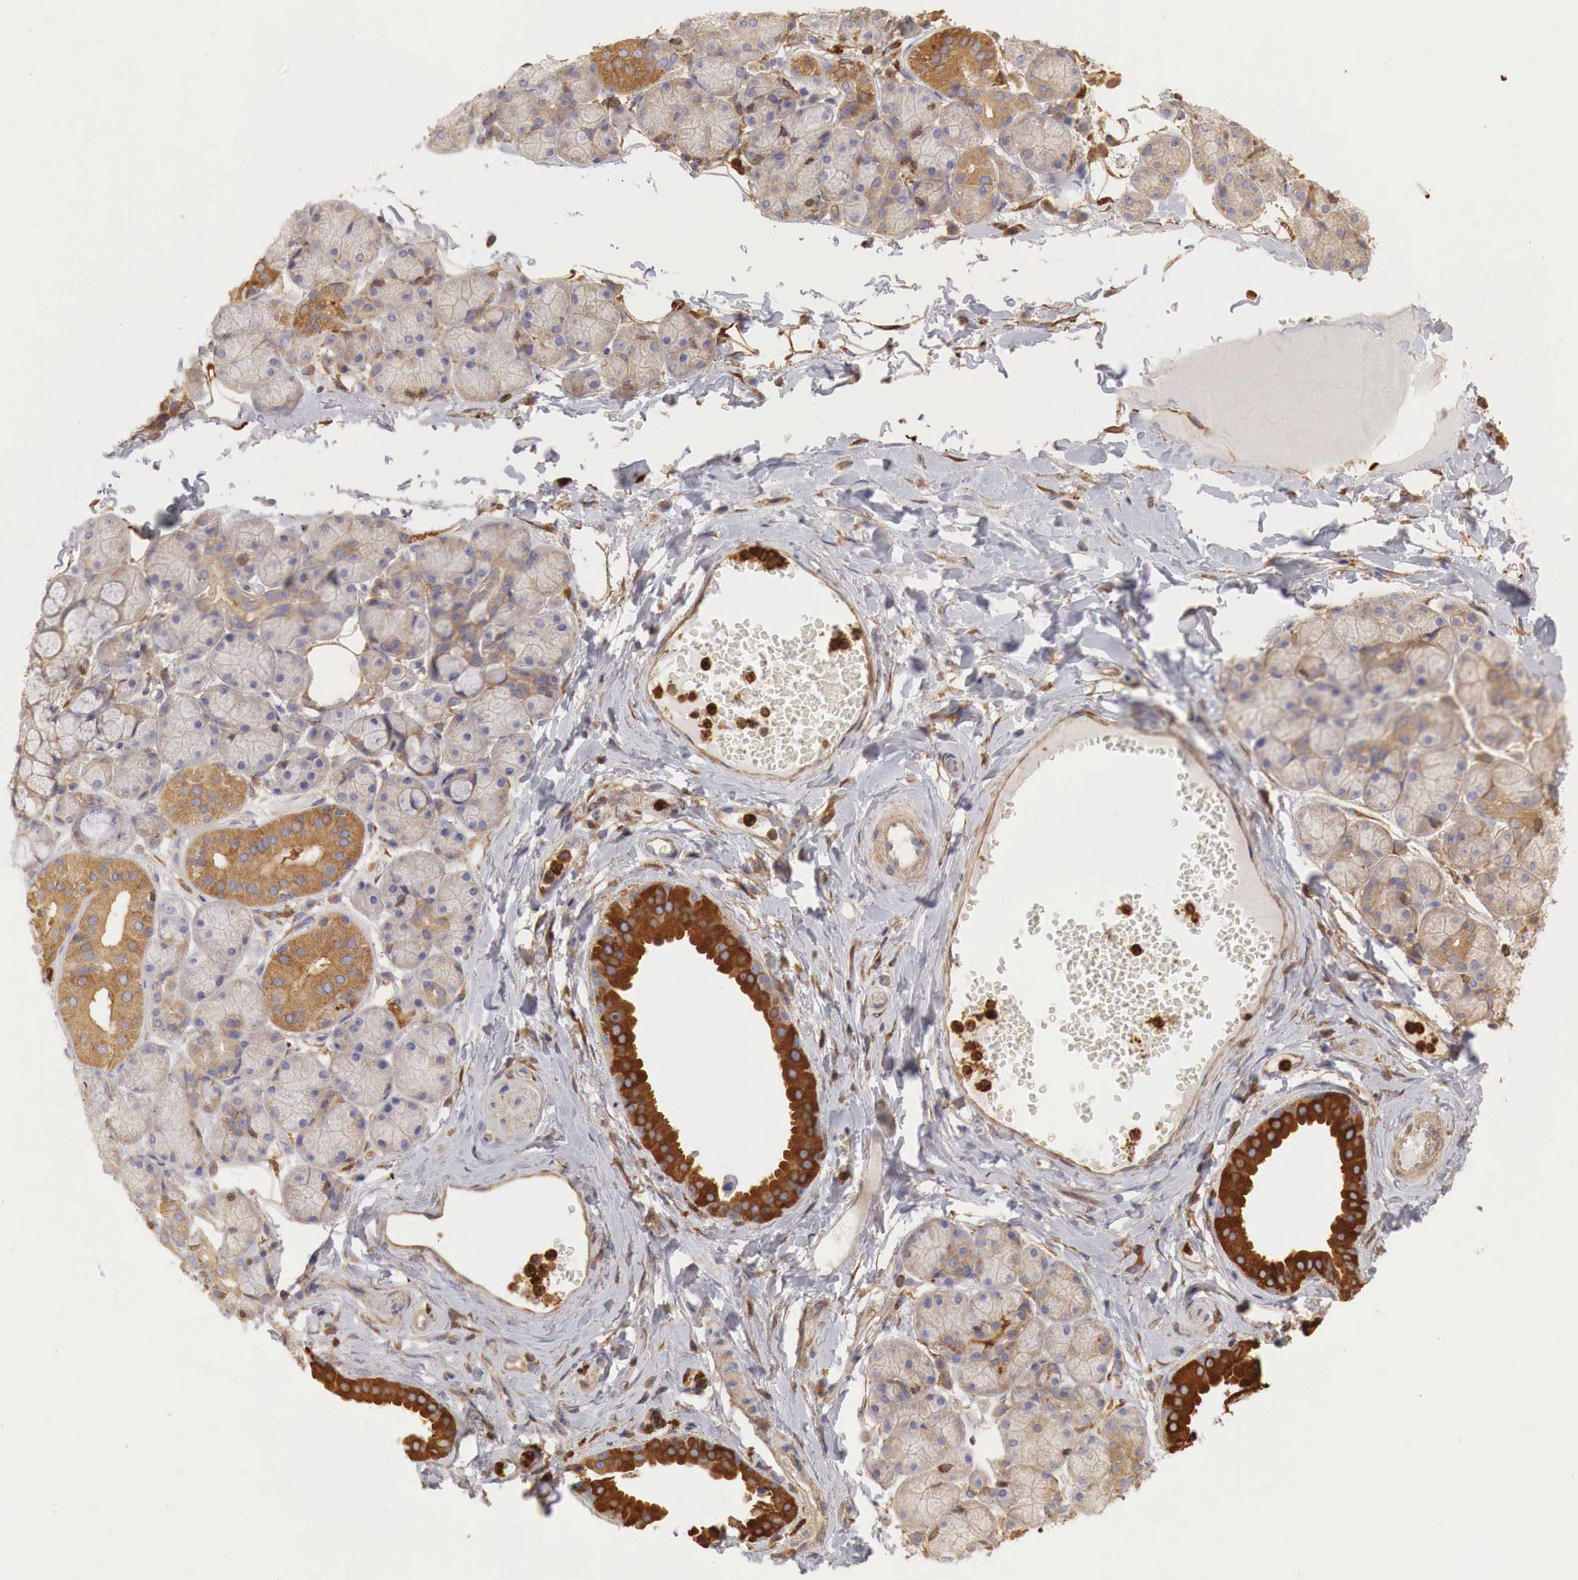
{"staining": {"intensity": "weak", "quantity": "25%-75%", "location": "cytoplasmic/membranous"}, "tissue": "salivary gland", "cell_type": "Glandular cells", "image_type": "normal", "snomed": [{"axis": "morphology", "description": "Normal tissue, NOS"}, {"axis": "topography", "description": "Salivary gland"}], "caption": "Protein analysis of unremarkable salivary gland displays weak cytoplasmic/membranous expression in about 25%-75% of glandular cells. The staining is performed using DAB (3,3'-diaminobenzidine) brown chromogen to label protein expression. The nuclei are counter-stained blue using hematoxylin.", "gene": "G6PD", "patient": {"sex": "male", "age": 54}}